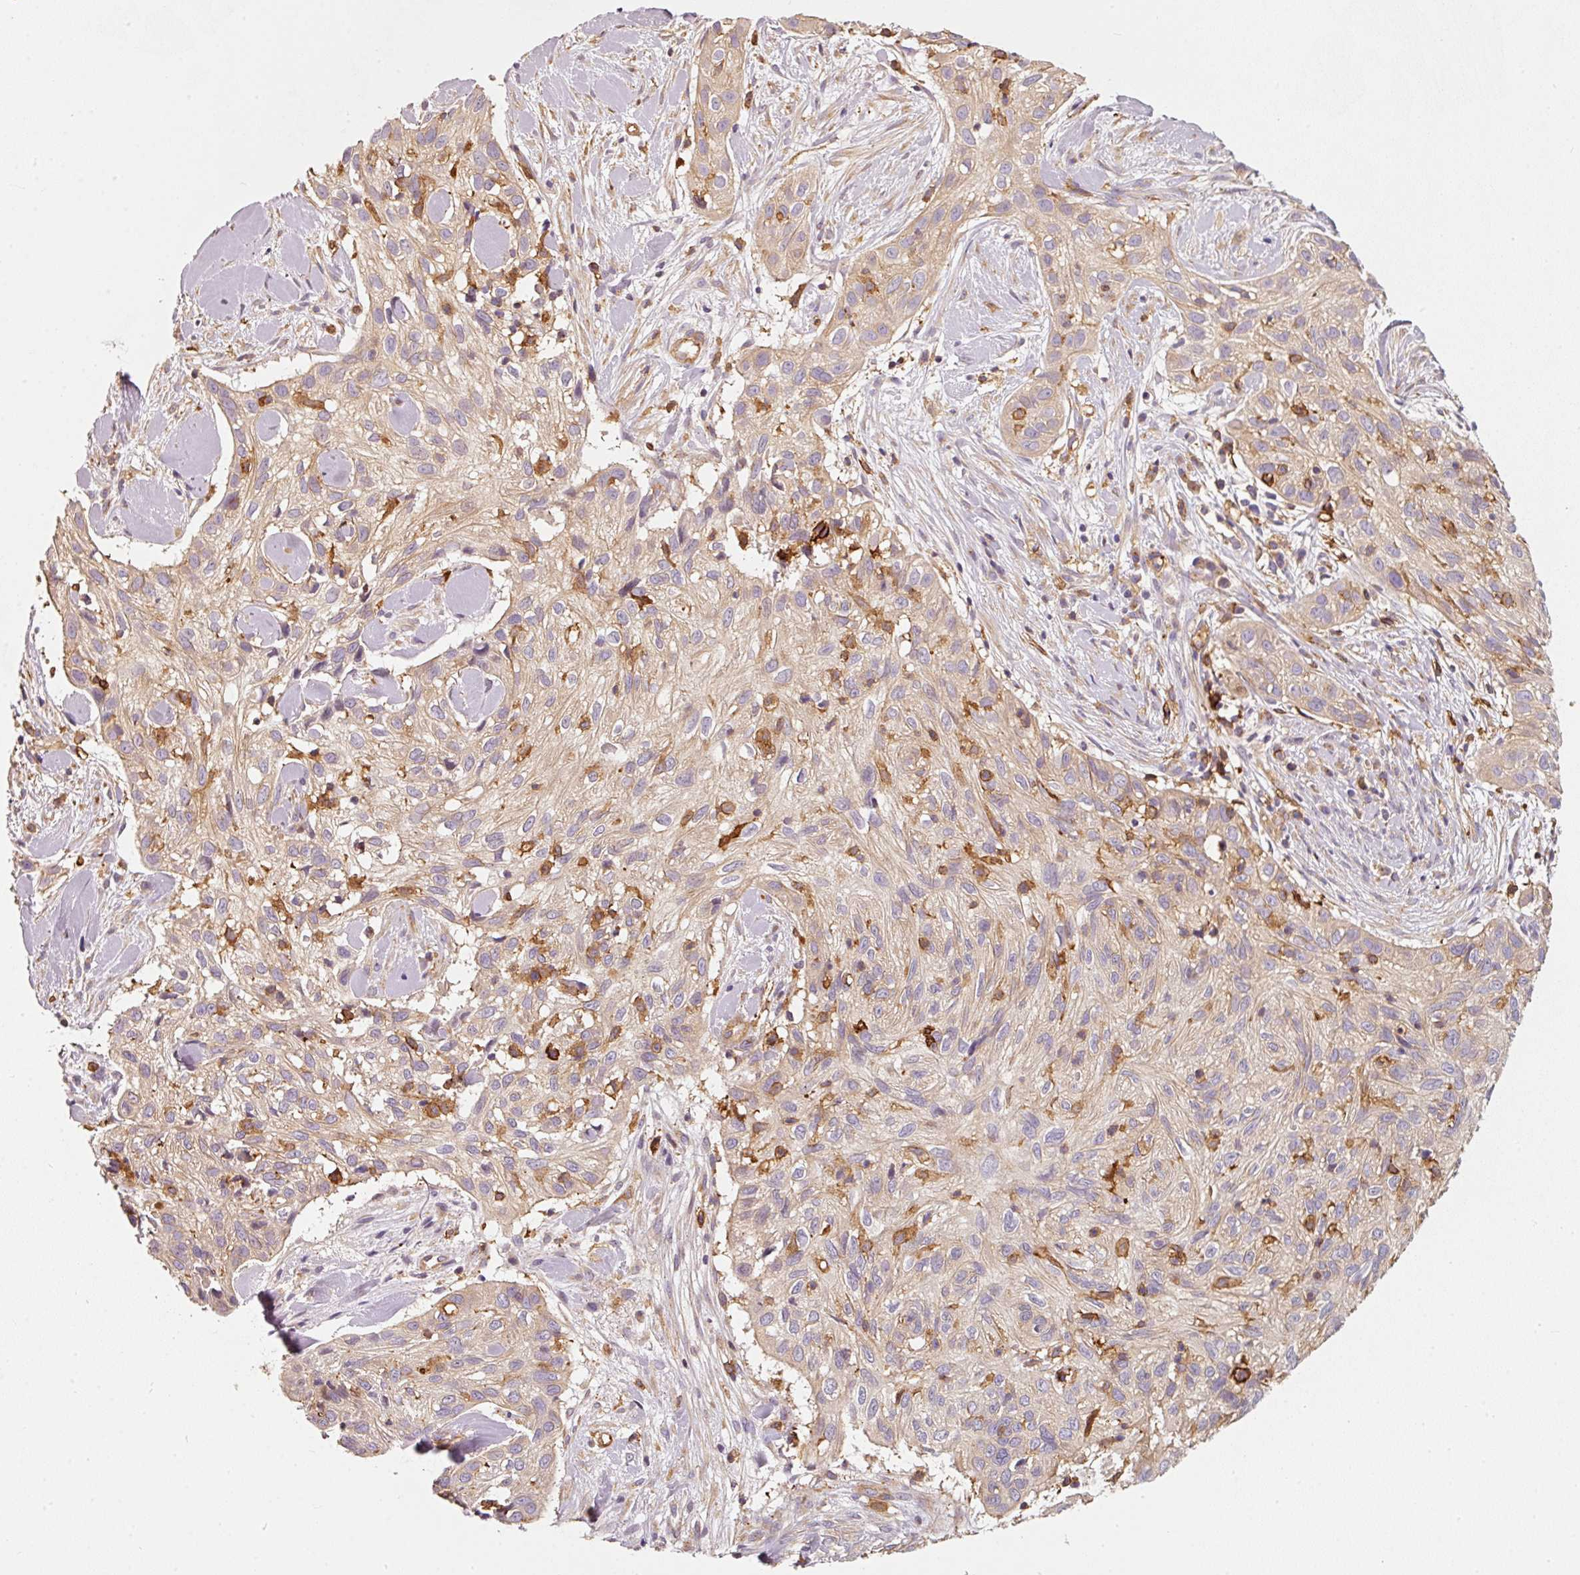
{"staining": {"intensity": "weak", "quantity": "25%-75%", "location": "cytoplasmic/membranous"}, "tissue": "skin cancer", "cell_type": "Tumor cells", "image_type": "cancer", "snomed": [{"axis": "morphology", "description": "Squamous cell carcinoma, NOS"}, {"axis": "topography", "description": "Skin"}], "caption": "This is a photomicrograph of immunohistochemistry staining of skin cancer (squamous cell carcinoma), which shows weak staining in the cytoplasmic/membranous of tumor cells.", "gene": "IQGAP2", "patient": {"sex": "male", "age": 82}}